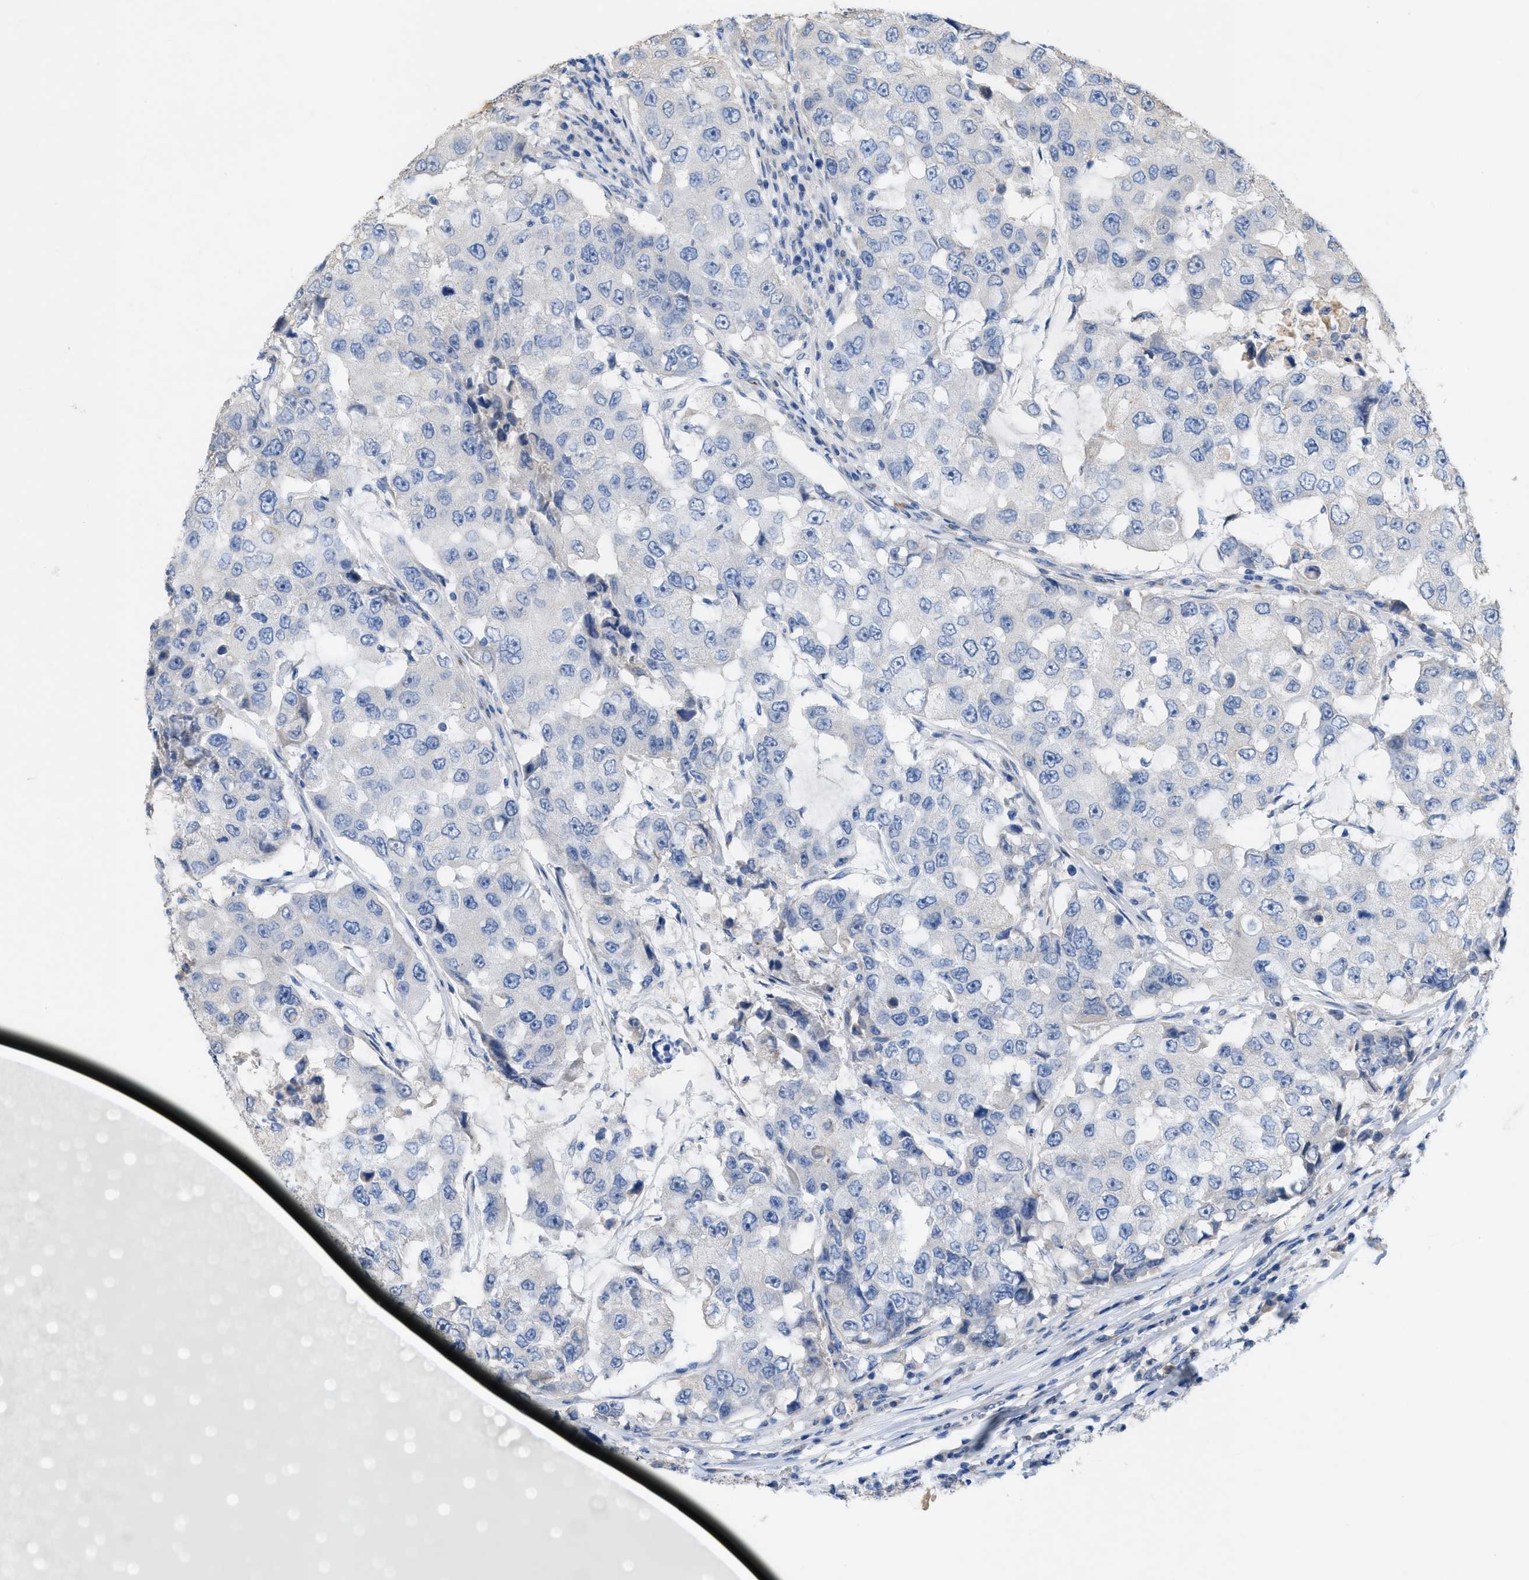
{"staining": {"intensity": "negative", "quantity": "none", "location": "none"}, "tissue": "breast cancer", "cell_type": "Tumor cells", "image_type": "cancer", "snomed": [{"axis": "morphology", "description": "Duct carcinoma"}, {"axis": "topography", "description": "Breast"}], "caption": "DAB immunohistochemical staining of infiltrating ductal carcinoma (breast) shows no significant positivity in tumor cells.", "gene": "PLPPR5", "patient": {"sex": "female", "age": 27}}